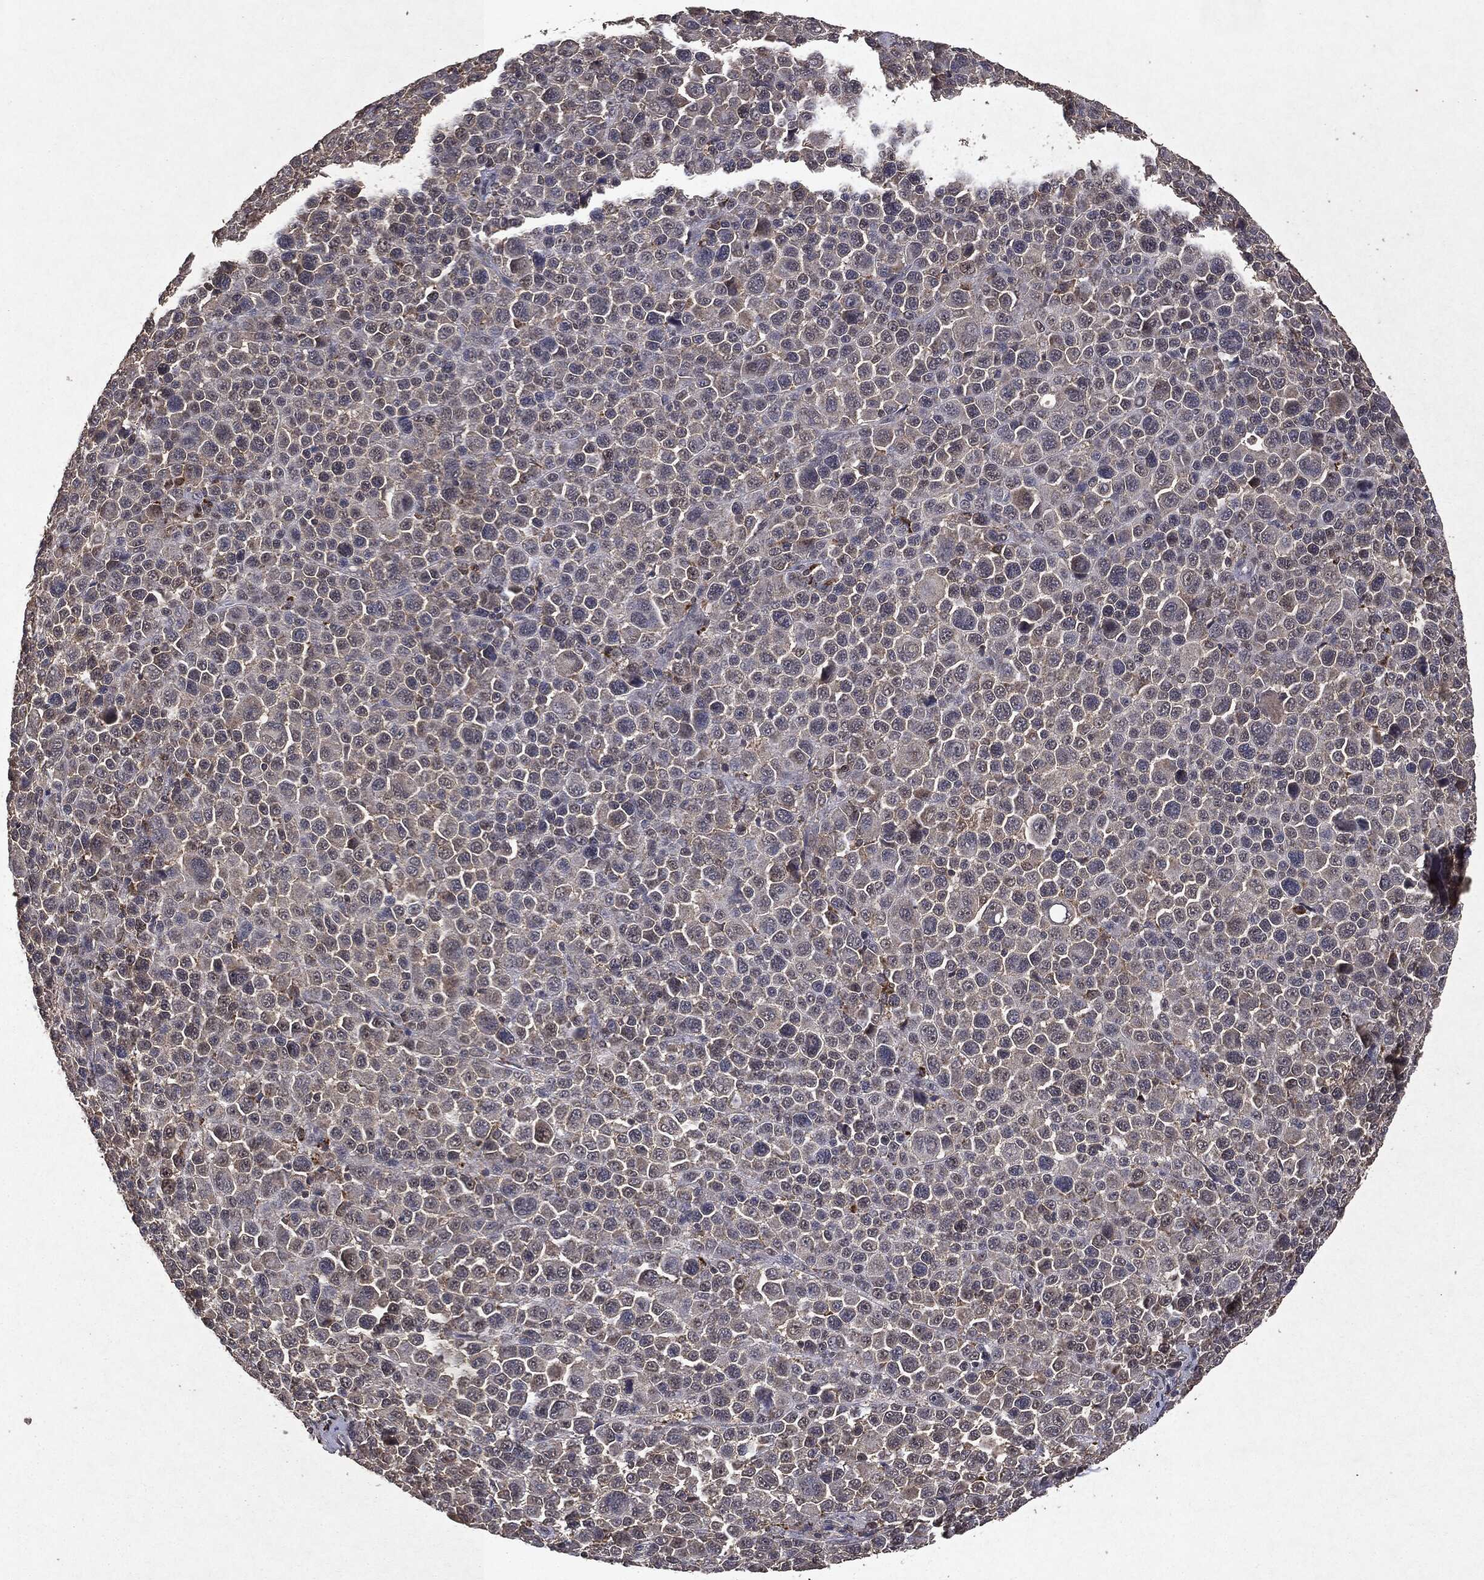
{"staining": {"intensity": "negative", "quantity": "none", "location": "none"}, "tissue": "melanoma", "cell_type": "Tumor cells", "image_type": "cancer", "snomed": [{"axis": "morphology", "description": "Malignant melanoma, NOS"}, {"axis": "topography", "description": "Skin"}], "caption": "Immunohistochemistry (IHC) histopathology image of human melanoma stained for a protein (brown), which exhibits no positivity in tumor cells. (Immunohistochemistry (IHC), brightfield microscopy, high magnification).", "gene": "MTOR", "patient": {"sex": "female", "age": 57}}